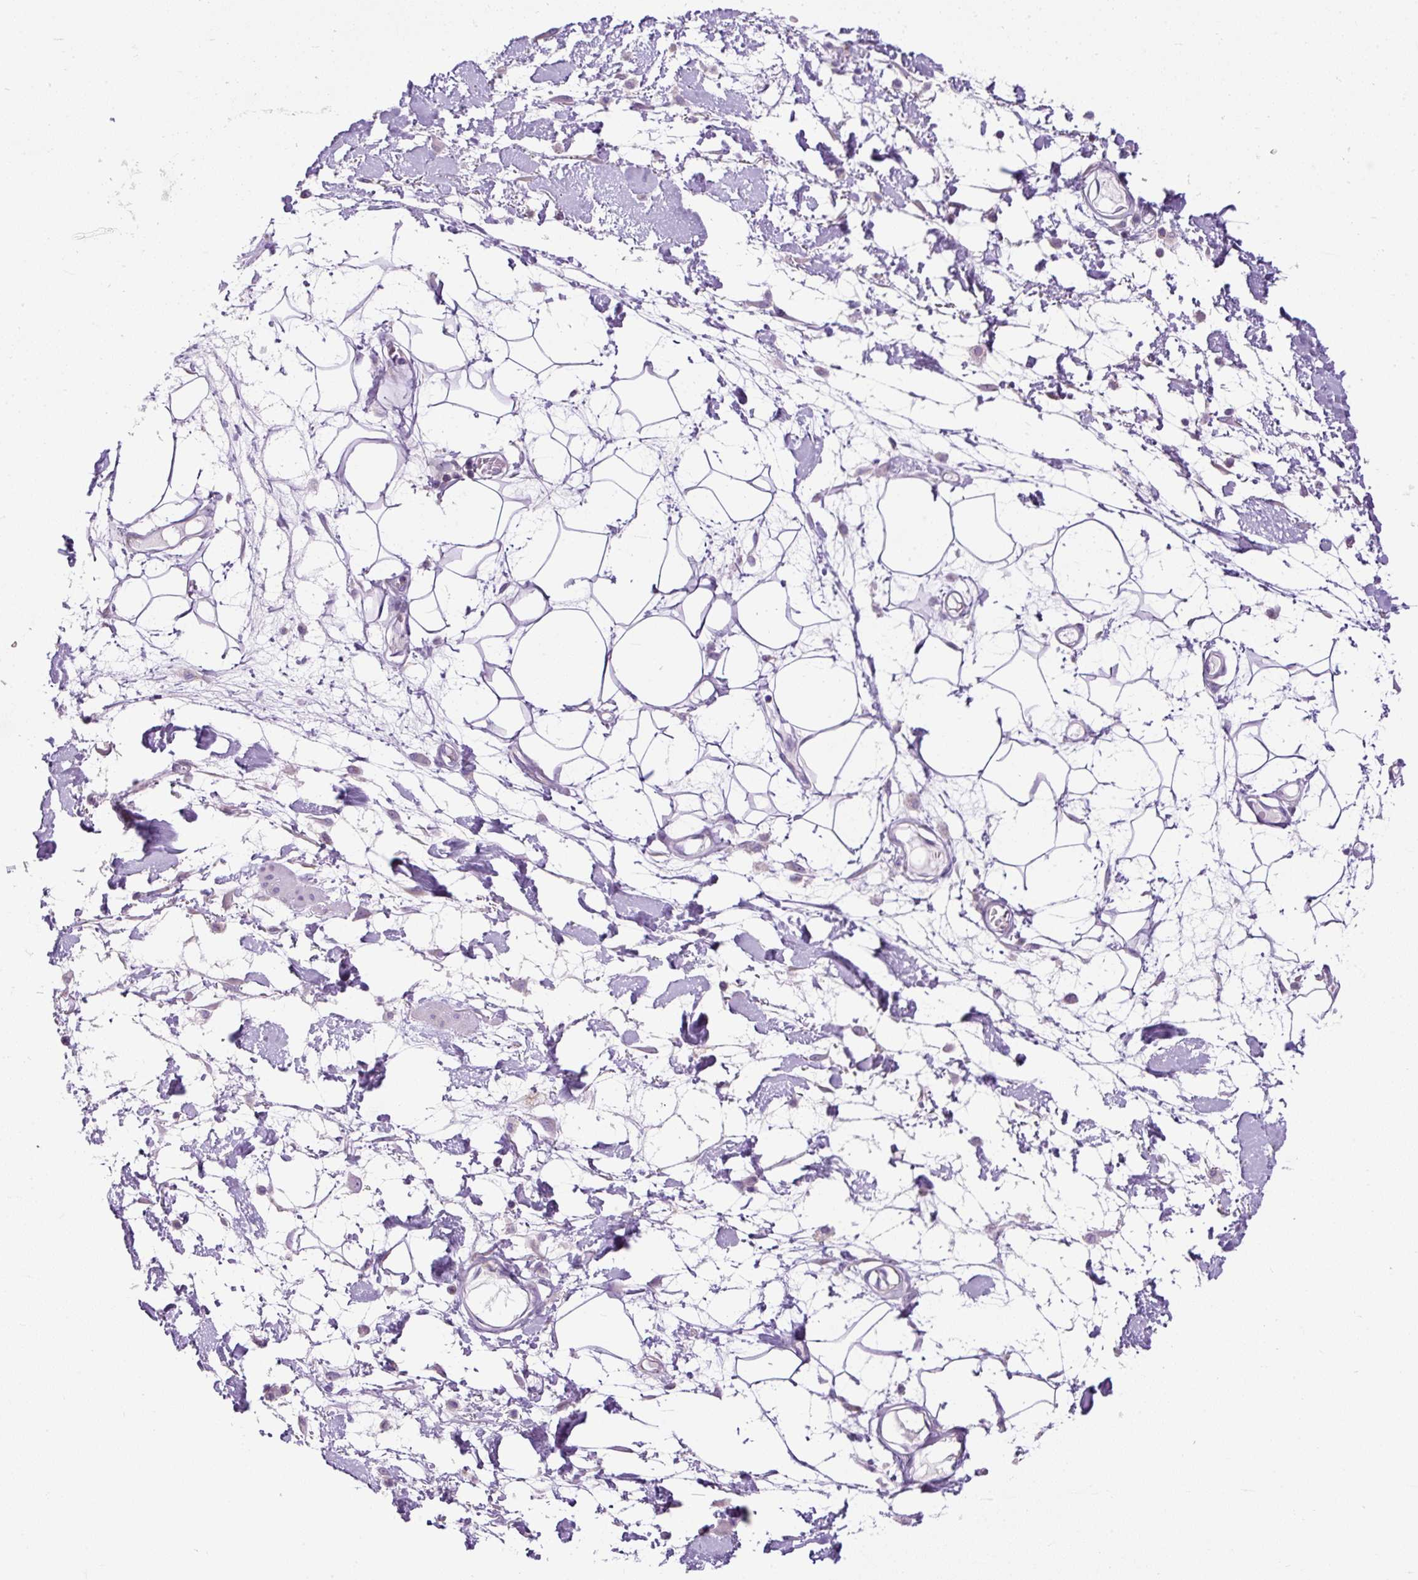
{"staining": {"intensity": "negative", "quantity": "none", "location": "none"}, "tissue": "adipose tissue", "cell_type": "Adipocytes", "image_type": "normal", "snomed": [{"axis": "morphology", "description": "Normal tissue, NOS"}, {"axis": "topography", "description": "Vulva"}, {"axis": "topography", "description": "Peripheral nerve tissue"}], "caption": "This is an IHC micrograph of benign human adipose tissue. There is no positivity in adipocytes.", "gene": "FMC1", "patient": {"sex": "female", "age": 68}}